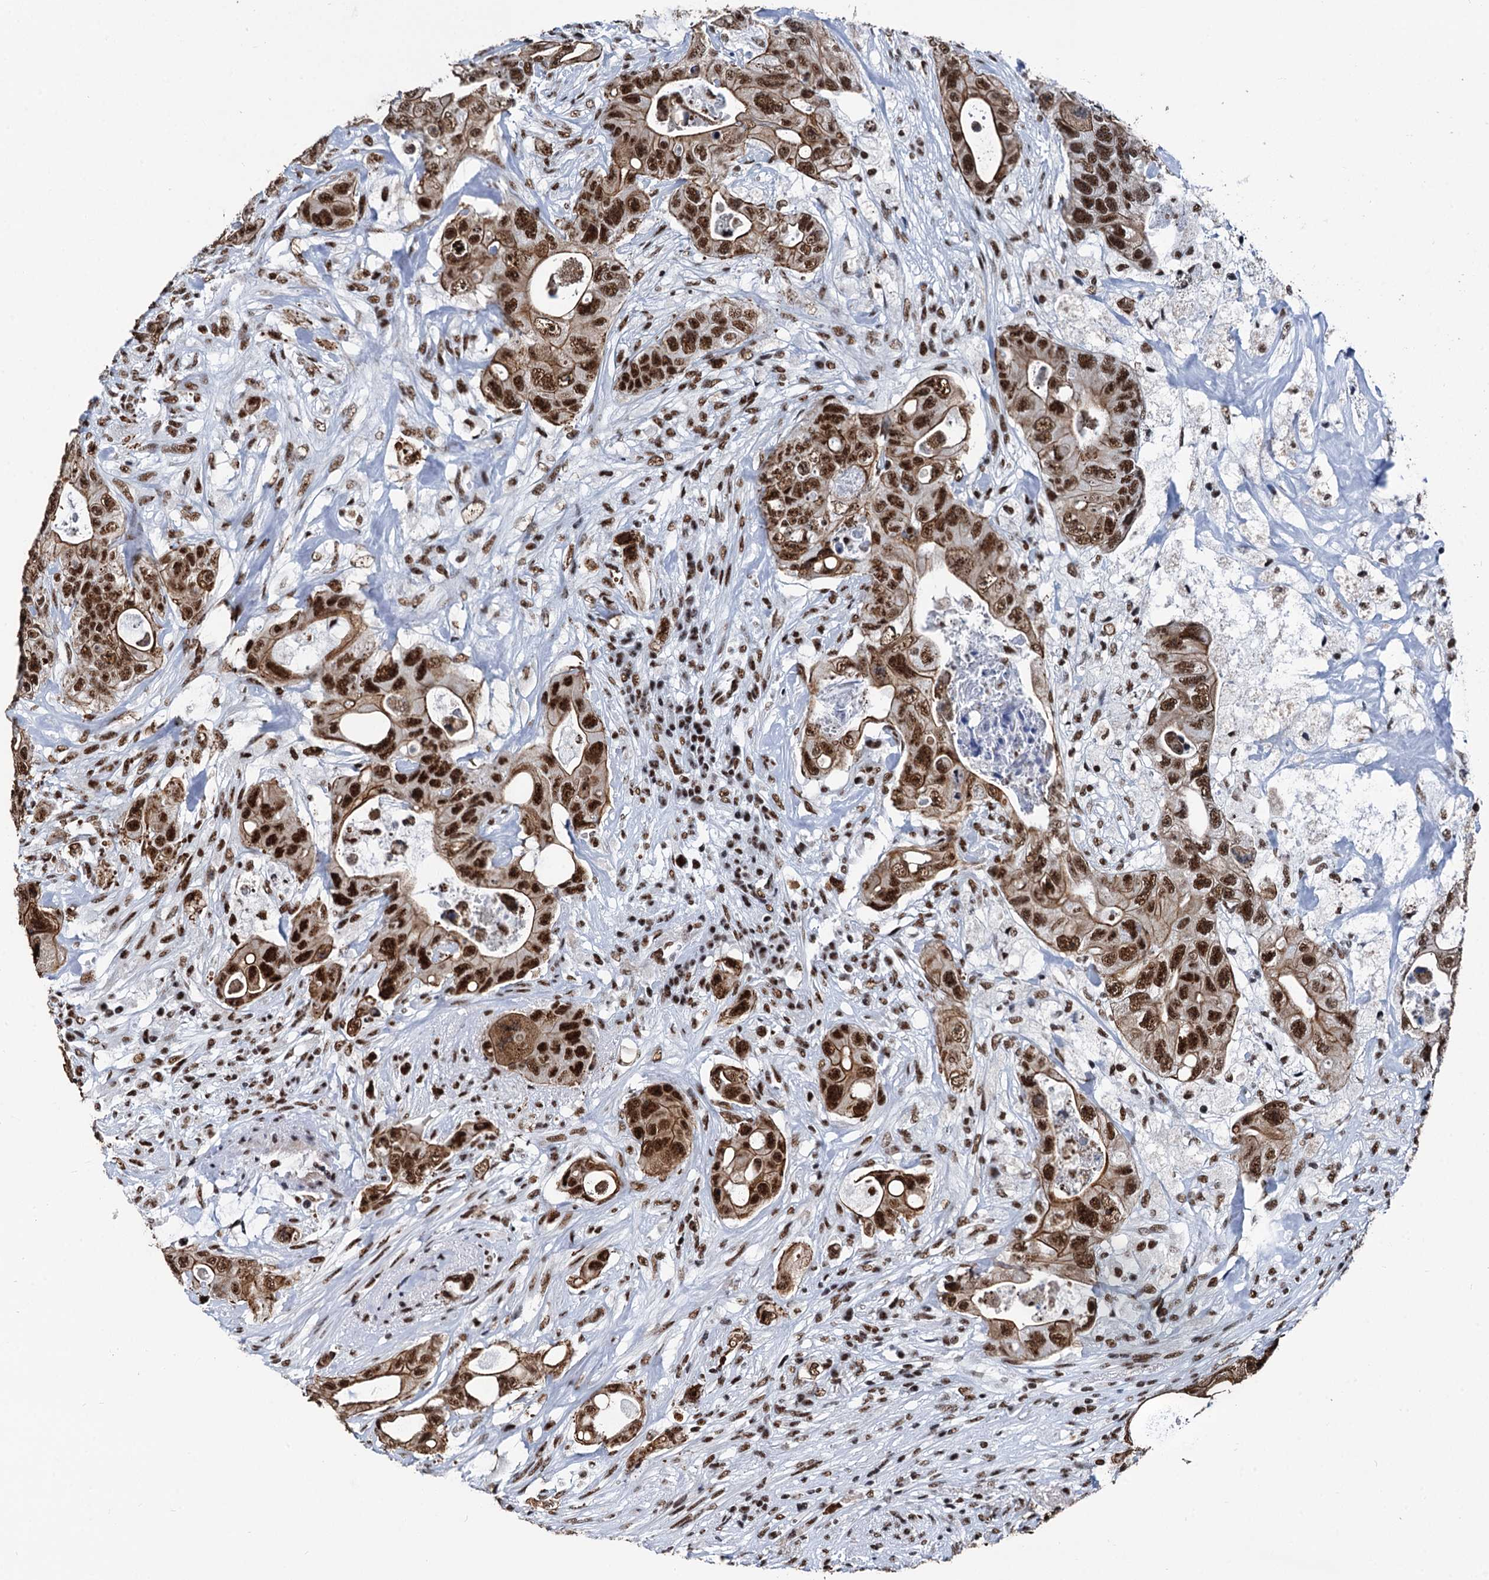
{"staining": {"intensity": "strong", "quantity": ">75%", "location": "cytoplasmic/membranous,nuclear"}, "tissue": "colorectal cancer", "cell_type": "Tumor cells", "image_type": "cancer", "snomed": [{"axis": "morphology", "description": "Adenocarcinoma, NOS"}, {"axis": "topography", "description": "Colon"}], "caption": "Tumor cells reveal strong cytoplasmic/membranous and nuclear staining in approximately >75% of cells in colorectal cancer (adenocarcinoma). The protein is stained brown, and the nuclei are stained in blue (DAB IHC with brightfield microscopy, high magnification).", "gene": "DDX23", "patient": {"sex": "female", "age": 46}}